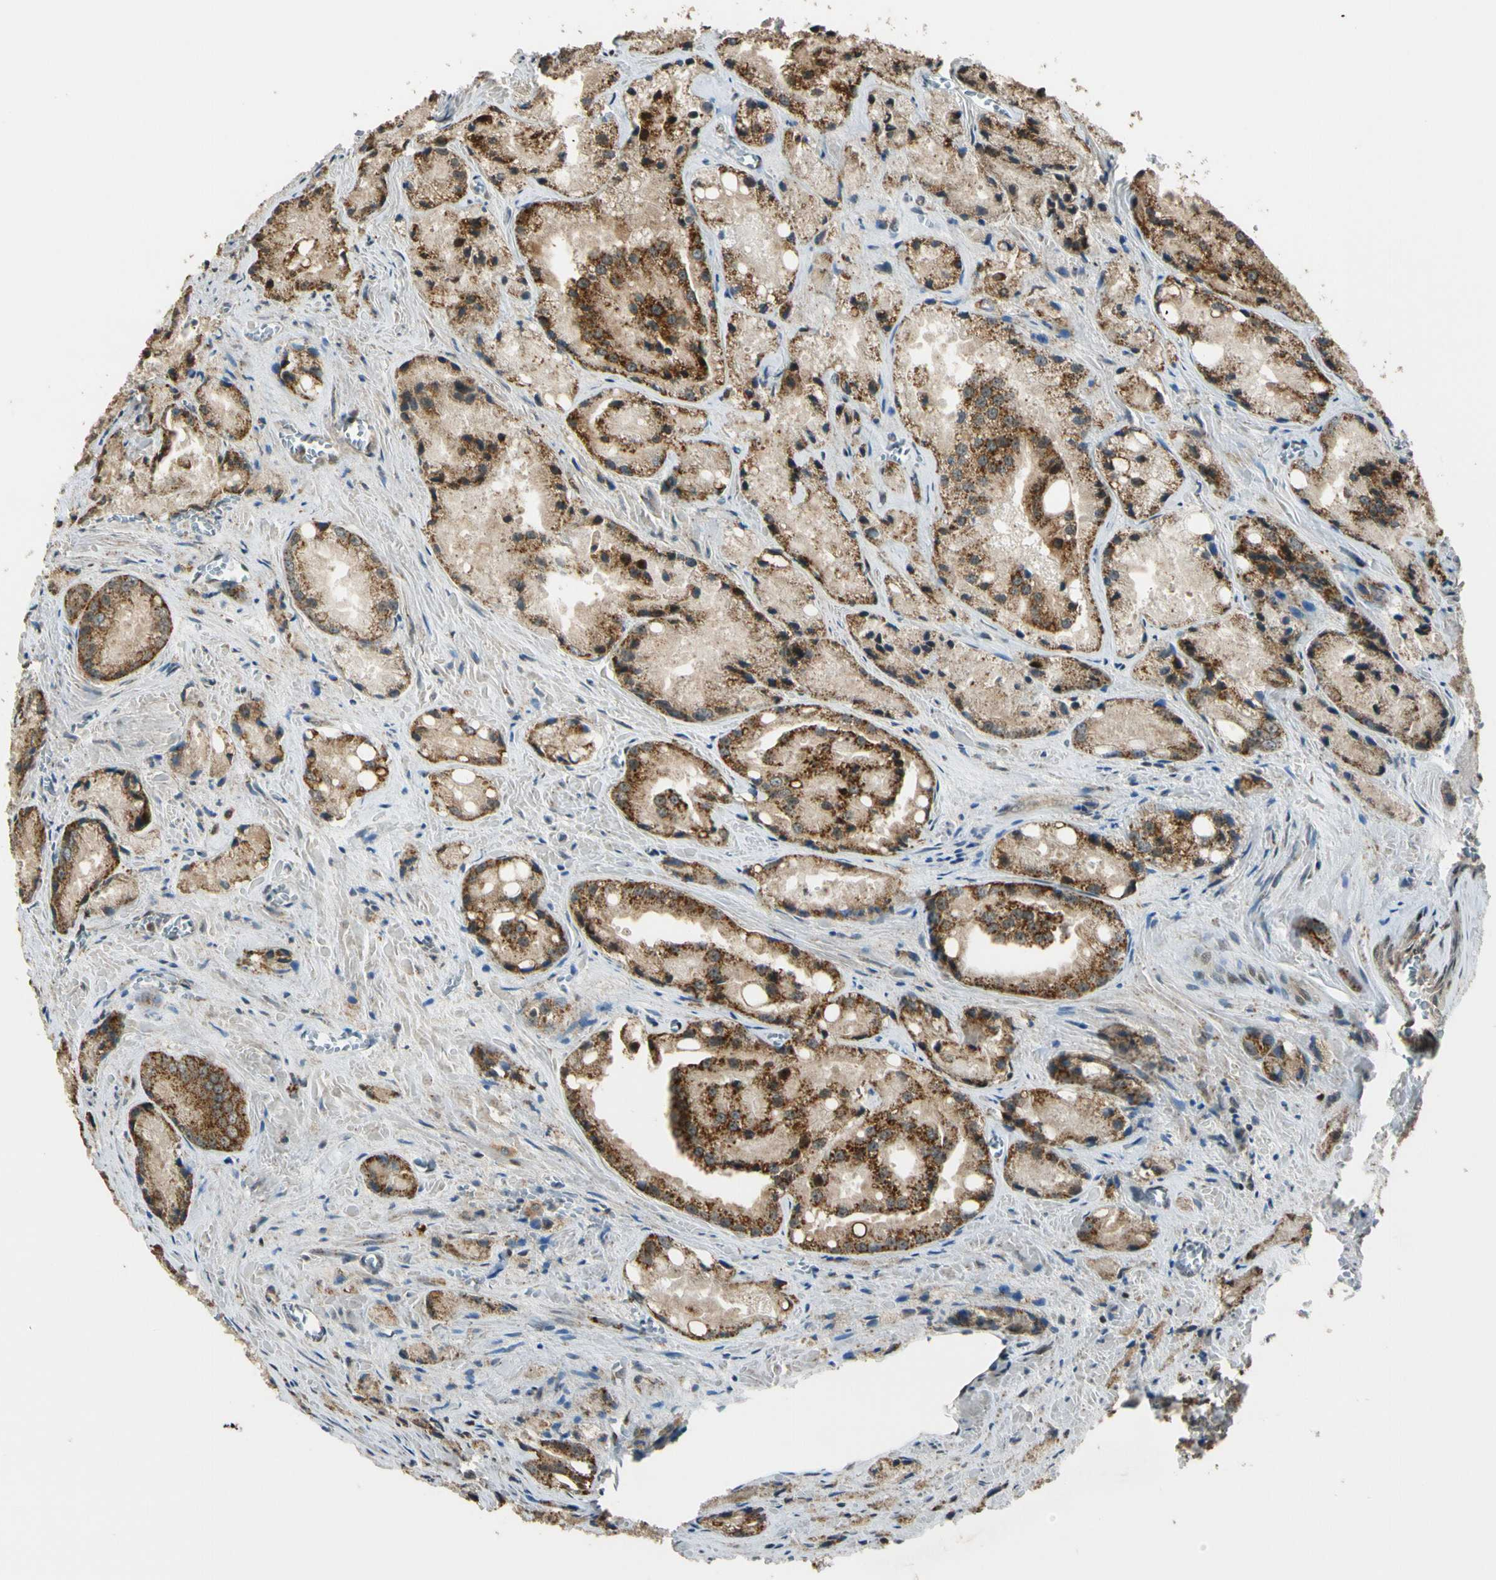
{"staining": {"intensity": "moderate", "quantity": ">75%", "location": "cytoplasmic/membranous"}, "tissue": "prostate cancer", "cell_type": "Tumor cells", "image_type": "cancer", "snomed": [{"axis": "morphology", "description": "Adenocarcinoma, Low grade"}, {"axis": "topography", "description": "Prostate"}], "caption": "Prostate cancer (adenocarcinoma (low-grade)) was stained to show a protein in brown. There is medium levels of moderate cytoplasmic/membranous positivity in about >75% of tumor cells.", "gene": "LAMTOR1", "patient": {"sex": "male", "age": 64}}